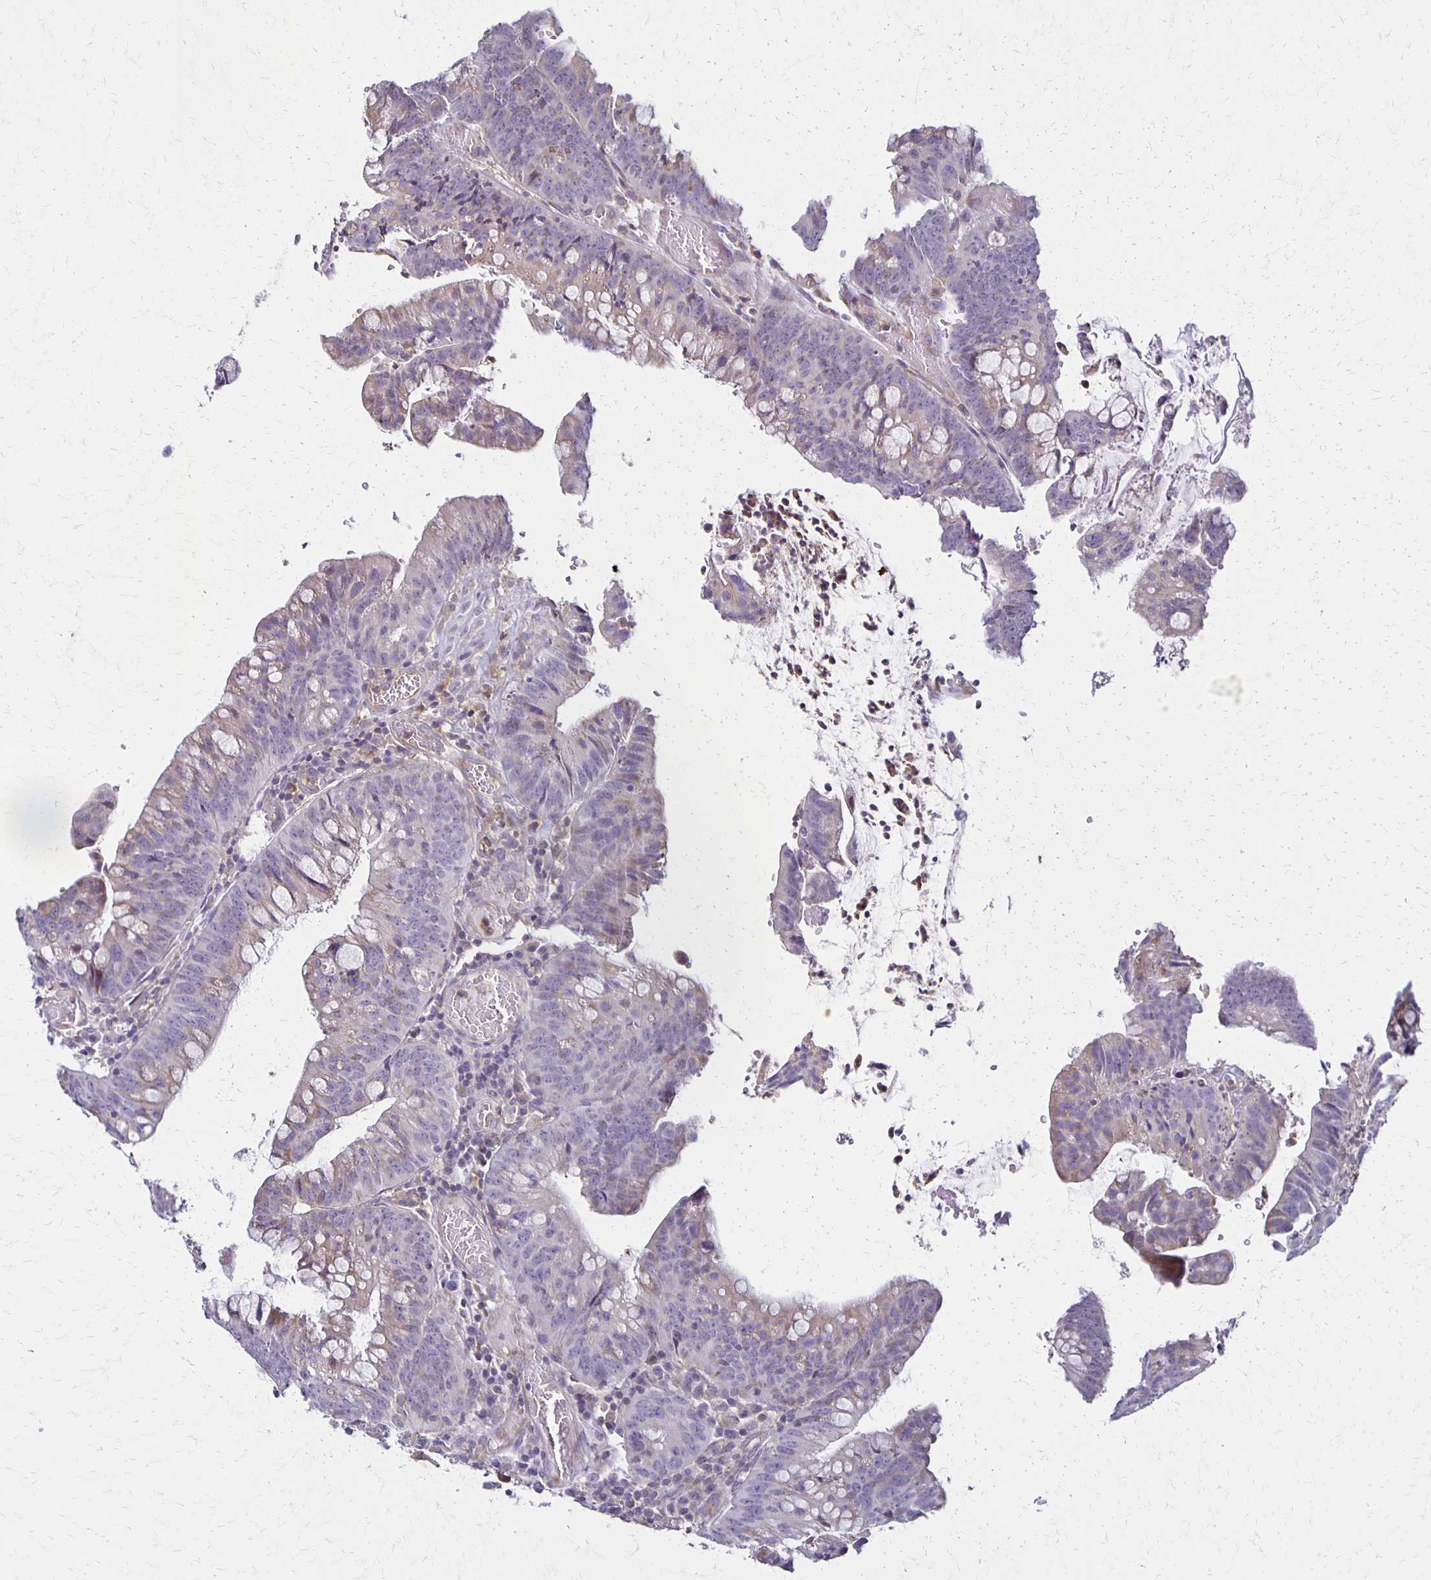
{"staining": {"intensity": "weak", "quantity": "<25%", "location": "cytoplasmic/membranous"}, "tissue": "colorectal cancer", "cell_type": "Tumor cells", "image_type": "cancer", "snomed": [{"axis": "morphology", "description": "Adenocarcinoma, NOS"}, {"axis": "topography", "description": "Colon"}], "caption": "Colorectal cancer (adenocarcinoma) was stained to show a protein in brown. There is no significant staining in tumor cells. (DAB (3,3'-diaminobenzidine) immunohistochemistry (IHC) with hematoxylin counter stain).", "gene": "GPX4", "patient": {"sex": "male", "age": 62}}